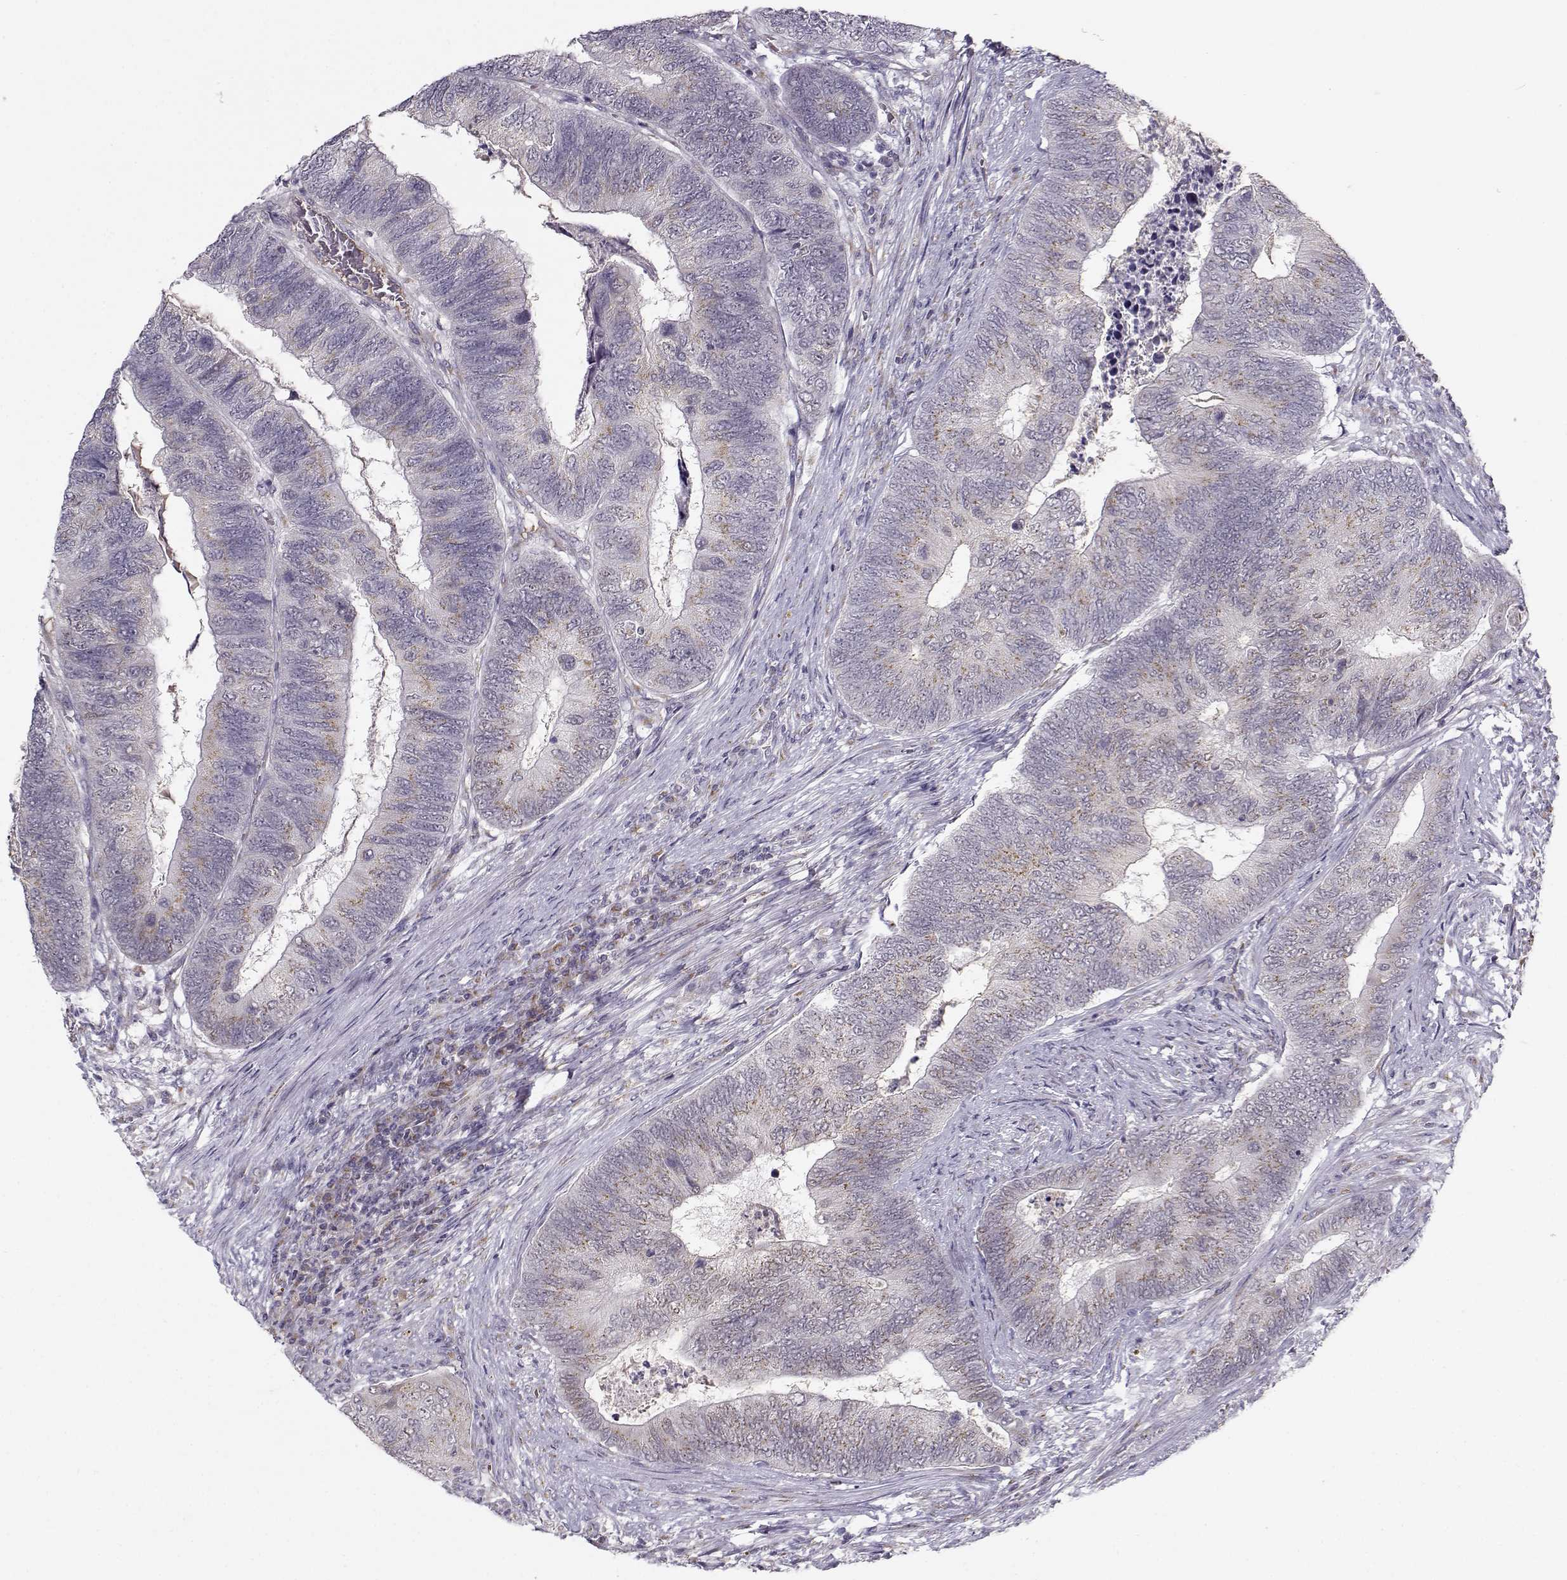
{"staining": {"intensity": "weak", "quantity": "<25%", "location": "cytoplasmic/membranous"}, "tissue": "colorectal cancer", "cell_type": "Tumor cells", "image_type": "cancer", "snomed": [{"axis": "morphology", "description": "Adenocarcinoma, NOS"}, {"axis": "topography", "description": "Colon"}], "caption": "IHC image of adenocarcinoma (colorectal) stained for a protein (brown), which shows no expression in tumor cells.", "gene": "SLC4A5", "patient": {"sex": "female", "age": 67}}